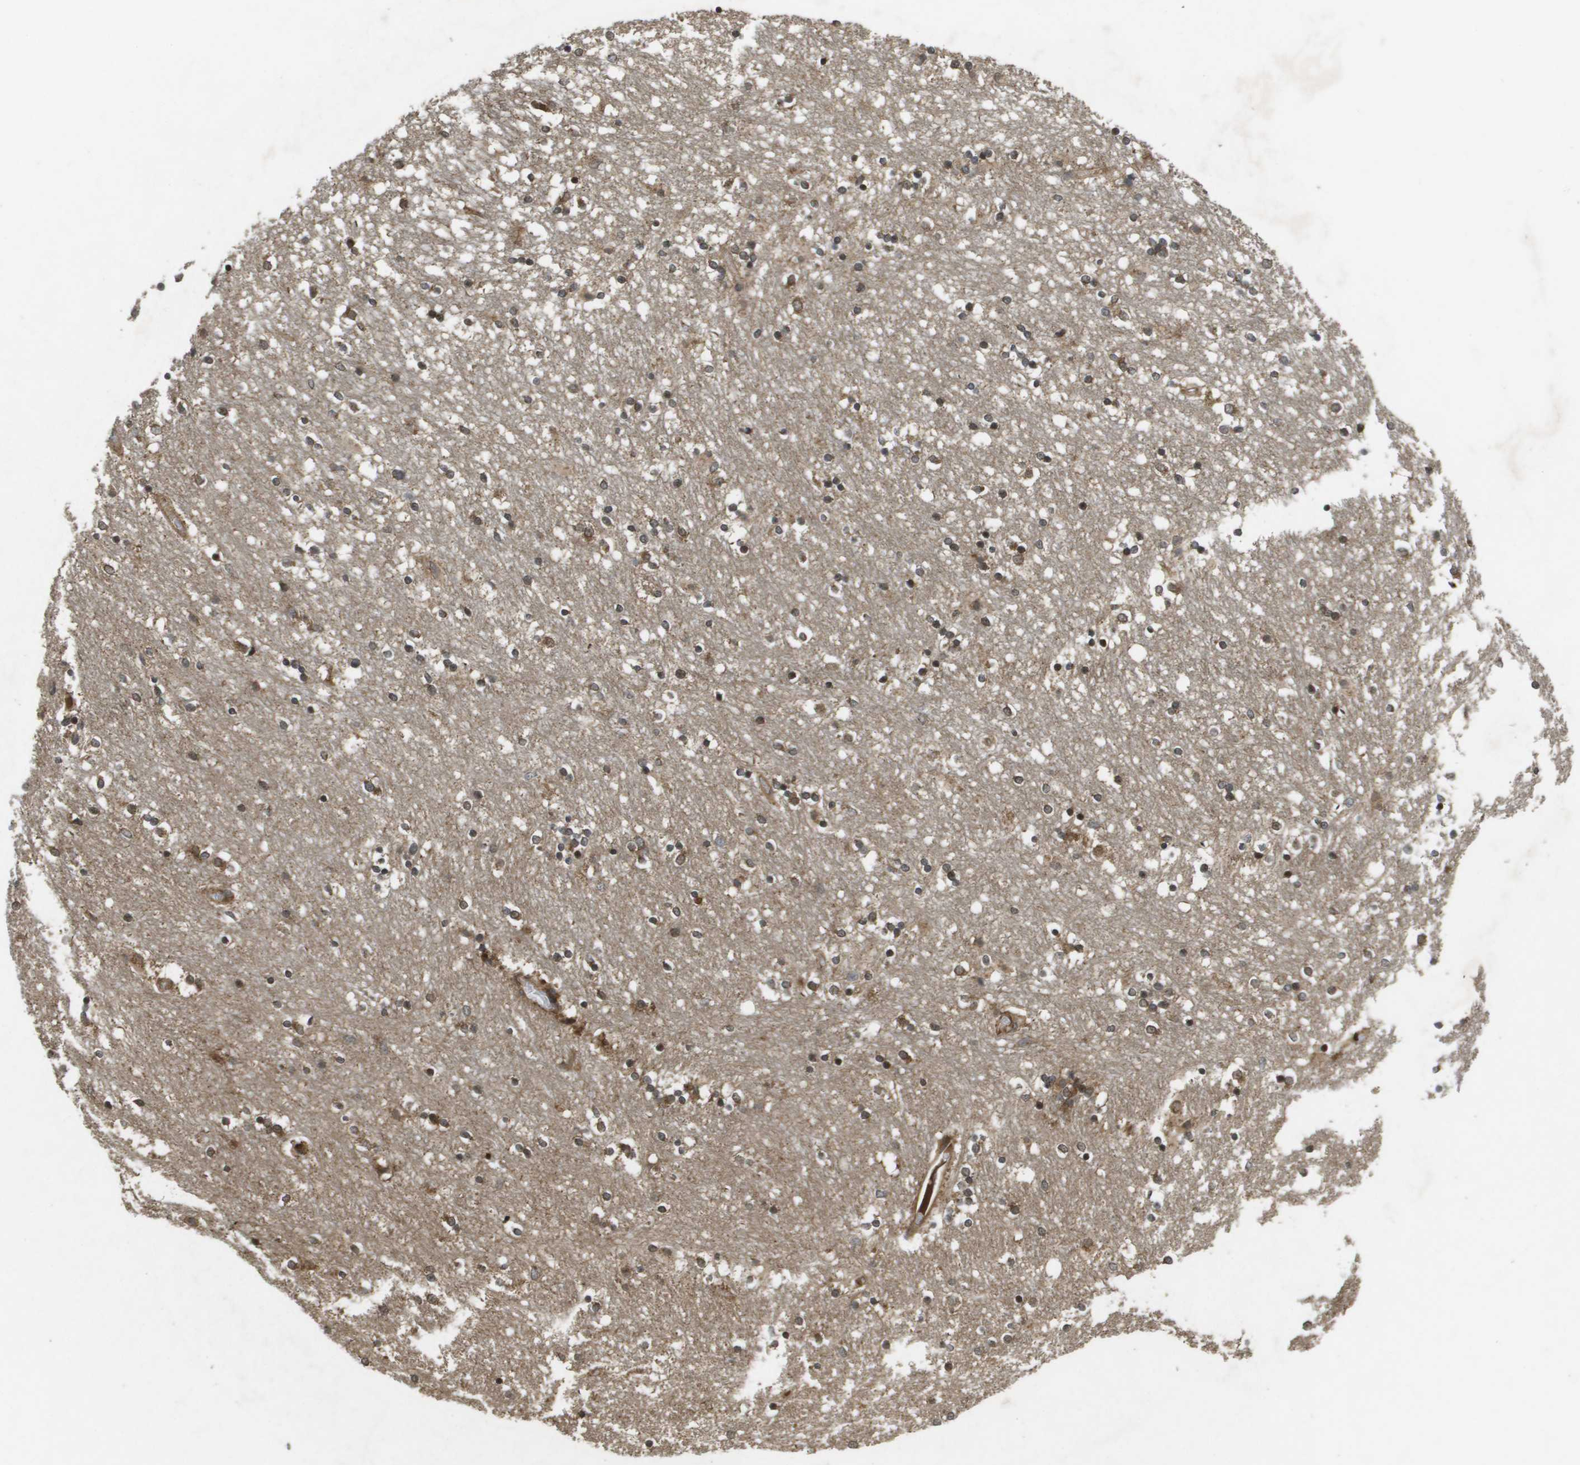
{"staining": {"intensity": "moderate", "quantity": ">75%", "location": "cytoplasmic/membranous"}, "tissue": "caudate", "cell_type": "Glial cells", "image_type": "normal", "snomed": [{"axis": "morphology", "description": "Normal tissue, NOS"}, {"axis": "topography", "description": "Lateral ventricle wall"}], "caption": "Immunohistochemical staining of benign caudate displays medium levels of moderate cytoplasmic/membranous expression in about >75% of glial cells. (DAB = brown stain, brightfield microscopy at high magnification).", "gene": "KIF11", "patient": {"sex": "female", "age": 54}}